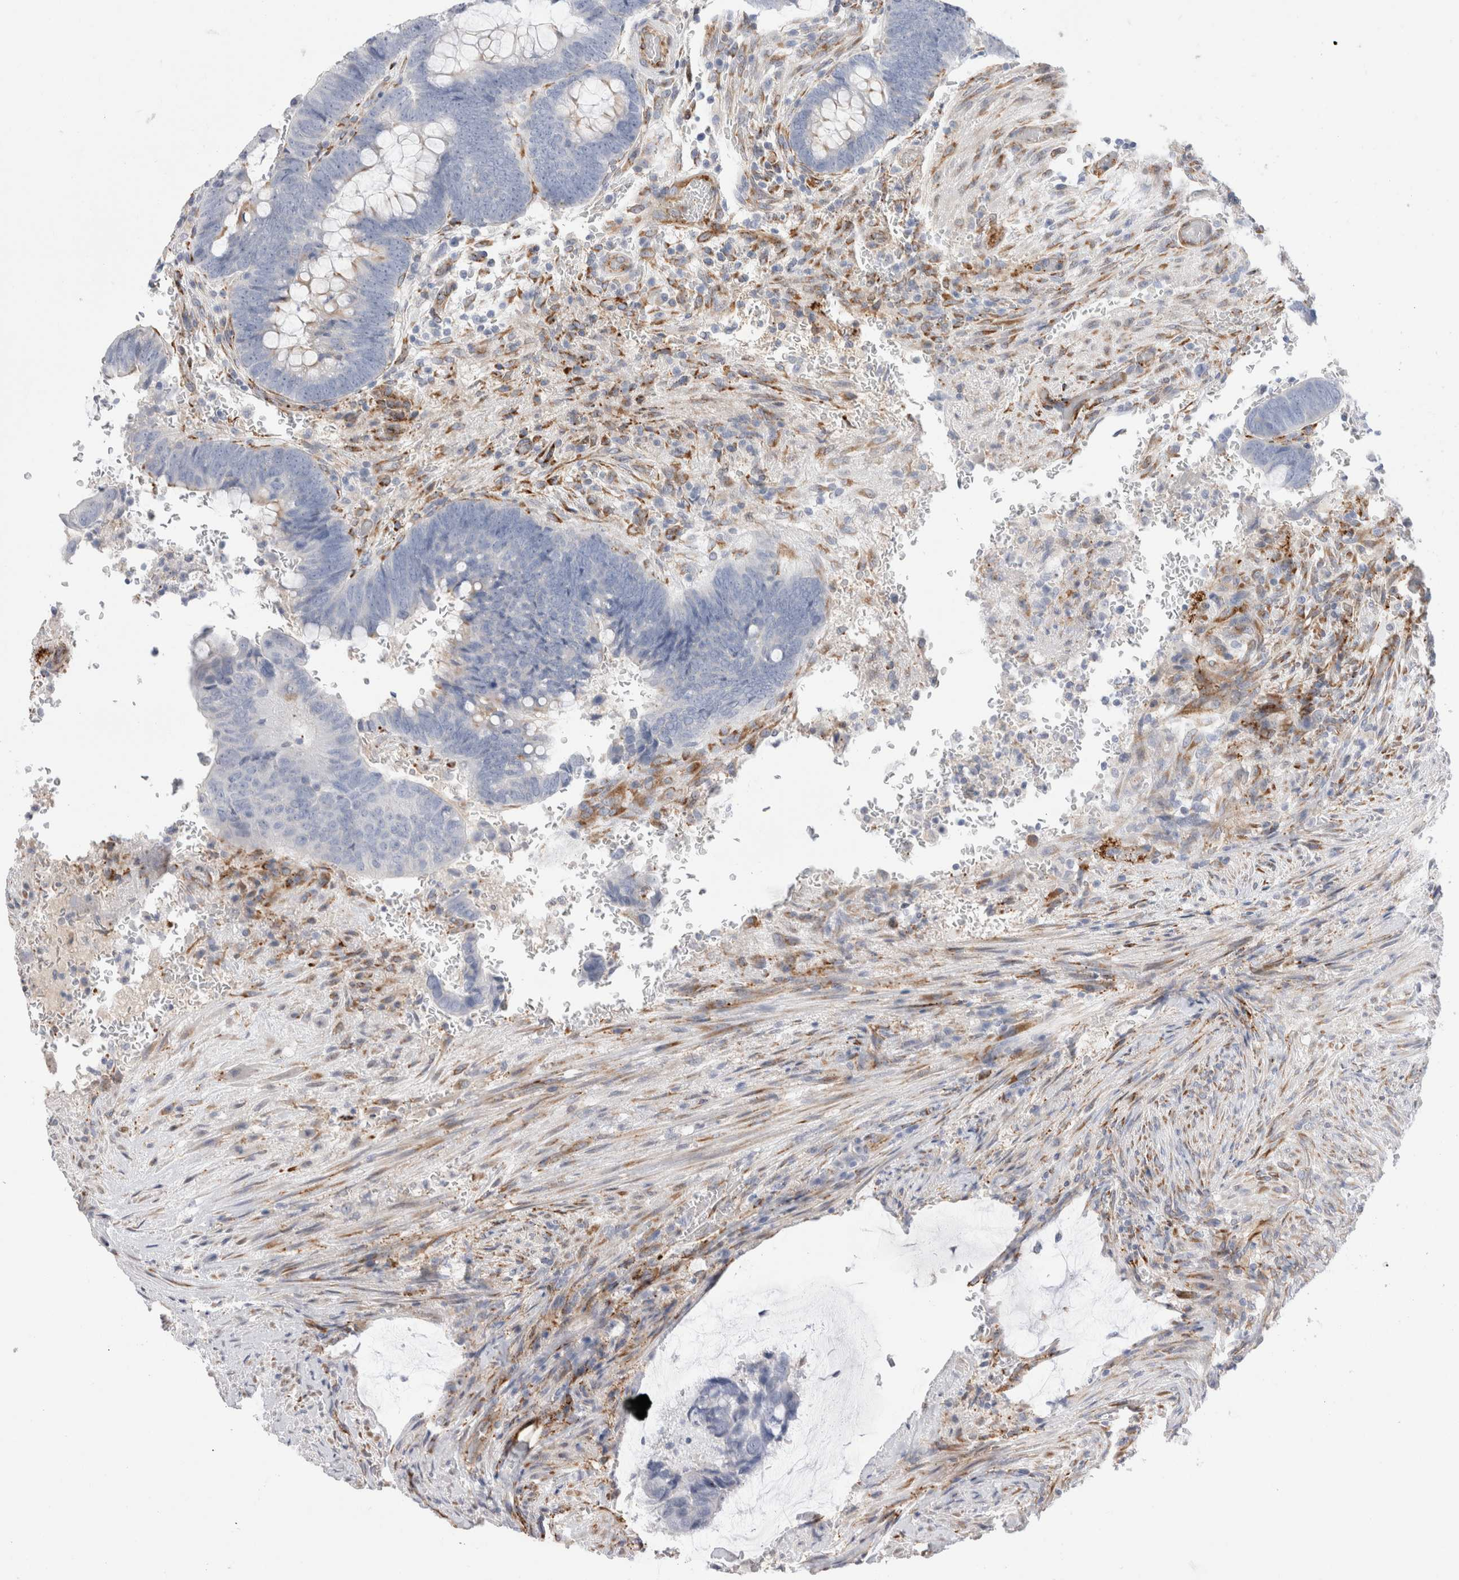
{"staining": {"intensity": "negative", "quantity": "none", "location": "none"}, "tissue": "colorectal cancer", "cell_type": "Tumor cells", "image_type": "cancer", "snomed": [{"axis": "morphology", "description": "Normal tissue, NOS"}, {"axis": "morphology", "description": "Adenocarcinoma, NOS"}, {"axis": "topography", "description": "Rectum"}], "caption": "This histopathology image is of colorectal adenocarcinoma stained with IHC to label a protein in brown with the nuclei are counter-stained blue. There is no staining in tumor cells. (Brightfield microscopy of DAB IHC at high magnification).", "gene": "CNPY4", "patient": {"sex": "male", "age": 92}}